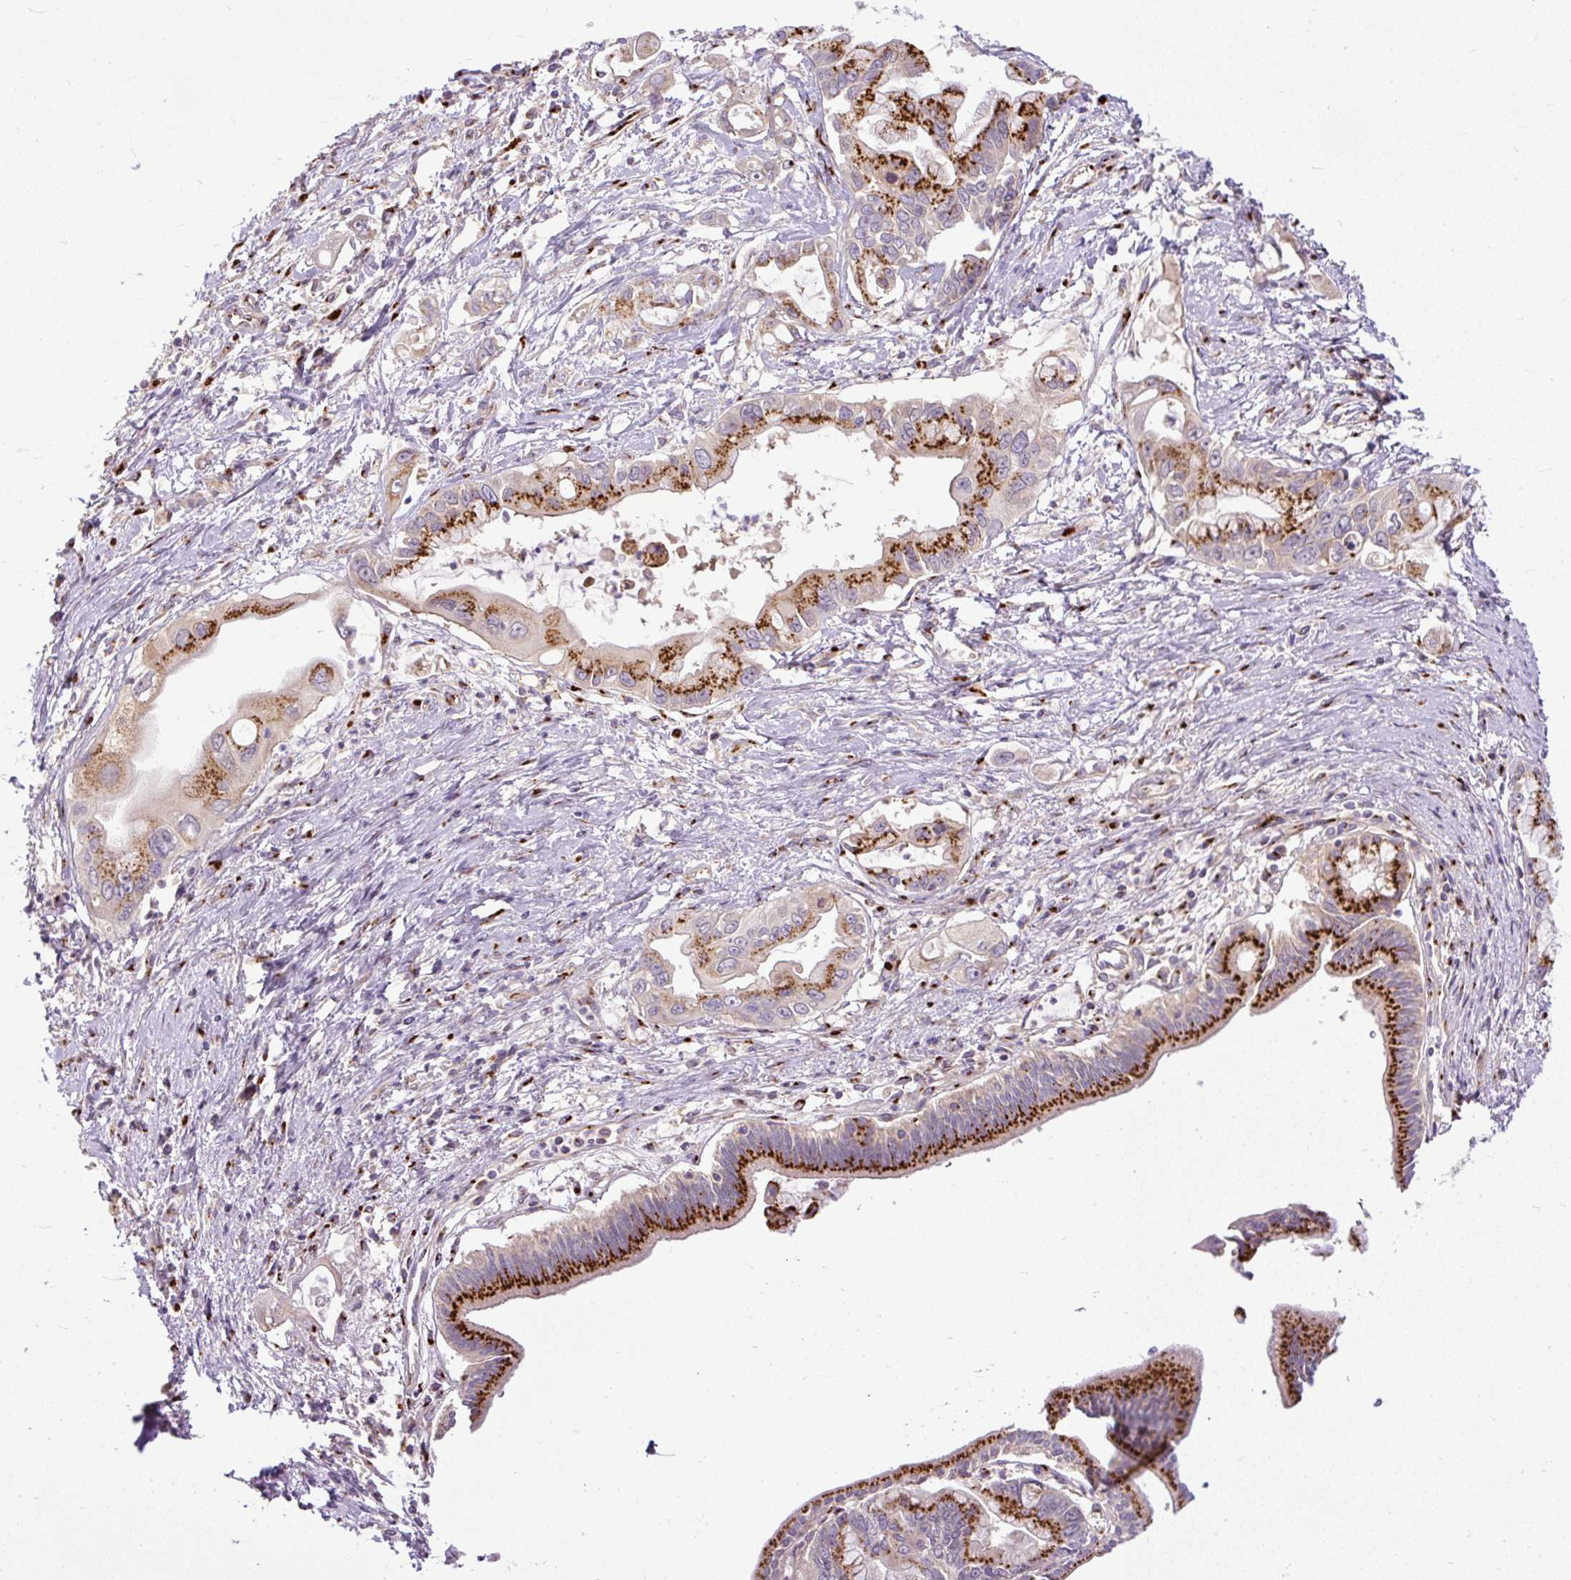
{"staining": {"intensity": "strong", "quantity": ">75%", "location": "cytoplasmic/membranous"}, "tissue": "pancreatic cancer", "cell_type": "Tumor cells", "image_type": "cancer", "snomed": [{"axis": "morphology", "description": "Adenocarcinoma, NOS"}, {"axis": "topography", "description": "Pancreas"}], "caption": "Pancreatic cancer was stained to show a protein in brown. There is high levels of strong cytoplasmic/membranous staining in approximately >75% of tumor cells.", "gene": "MSMP", "patient": {"sex": "male", "age": 61}}